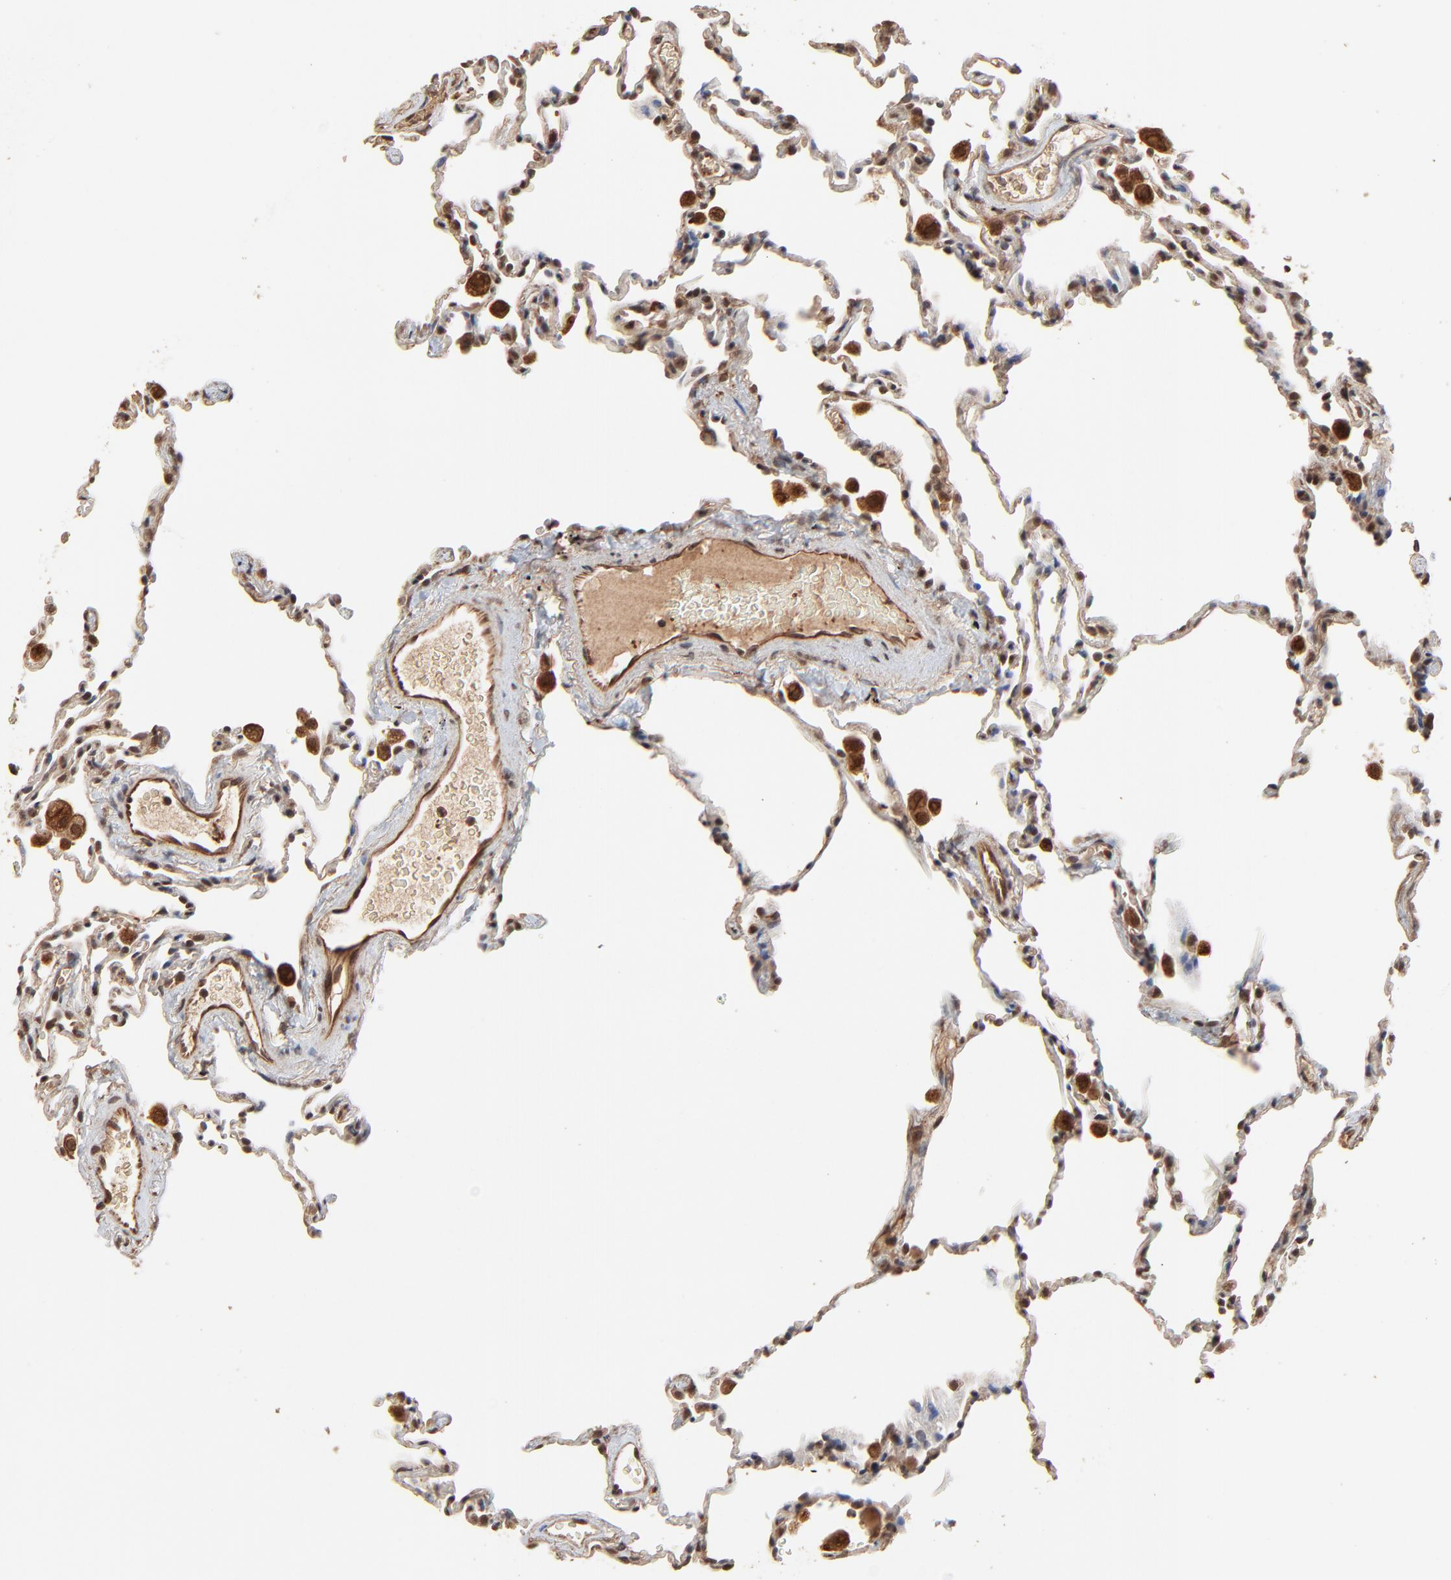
{"staining": {"intensity": "moderate", "quantity": "25%-75%", "location": "nuclear"}, "tissue": "lung", "cell_type": "Alveolar cells", "image_type": "normal", "snomed": [{"axis": "morphology", "description": "Normal tissue, NOS"}, {"axis": "morphology", "description": "Soft tissue tumor metastatic"}, {"axis": "topography", "description": "Lung"}], "caption": "Normal lung demonstrates moderate nuclear expression in about 25%-75% of alveolar cells, visualized by immunohistochemistry. (IHC, brightfield microscopy, high magnification).", "gene": "FAM227A", "patient": {"sex": "male", "age": 59}}